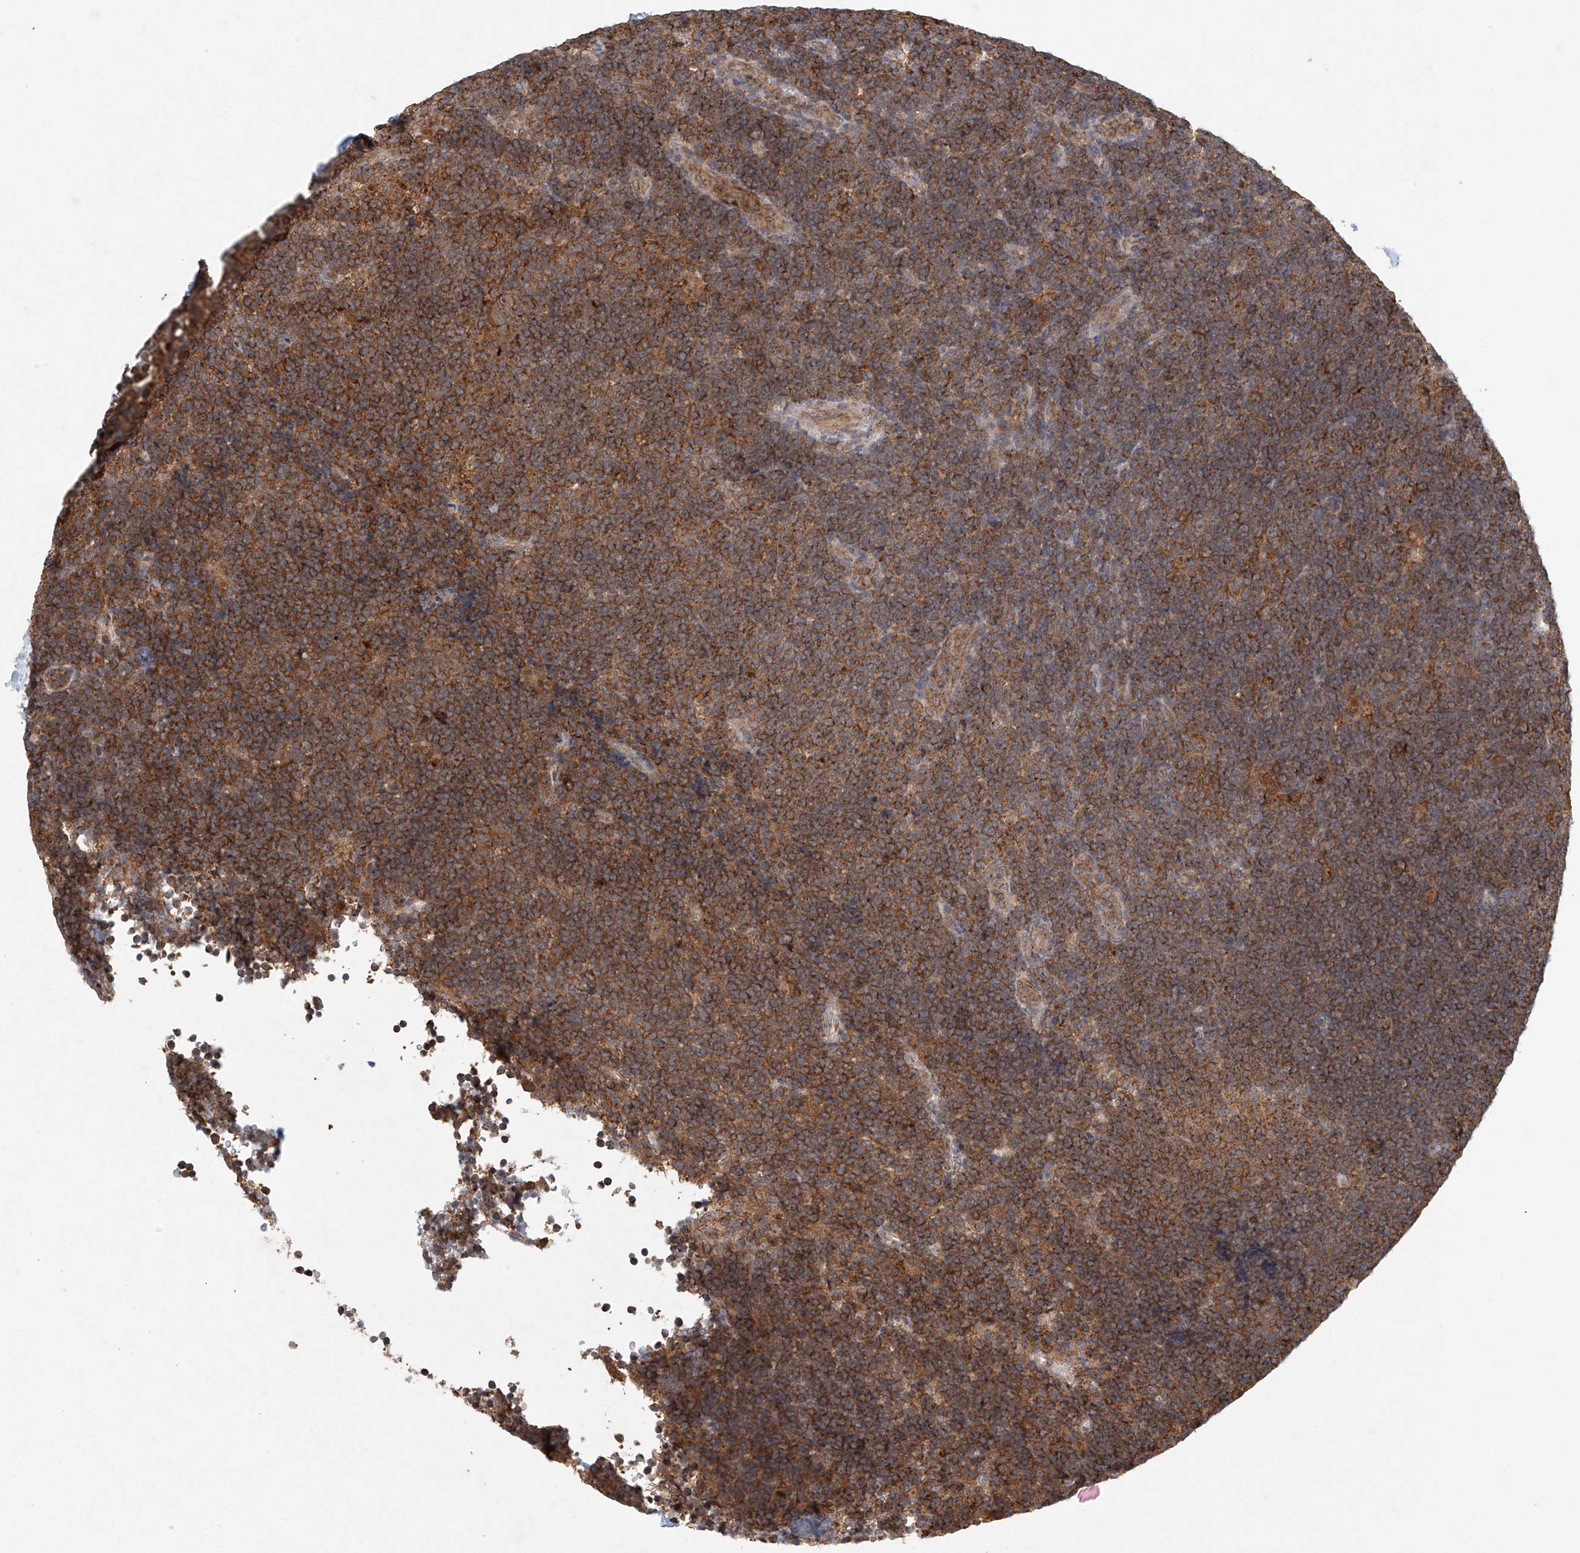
{"staining": {"intensity": "moderate", "quantity": ">75%", "location": "cytoplasmic/membranous"}, "tissue": "lymphoma", "cell_type": "Tumor cells", "image_type": "cancer", "snomed": [{"axis": "morphology", "description": "Hodgkin's disease, NOS"}, {"axis": "topography", "description": "Lymph node"}], "caption": "Protein expression analysis of lymphoma reveals moderate cytoplasmic/membranous staining in about >75% of tumor cells.", "gene": "DCAF11", "patient": {"sex": "female", "age": 57}}